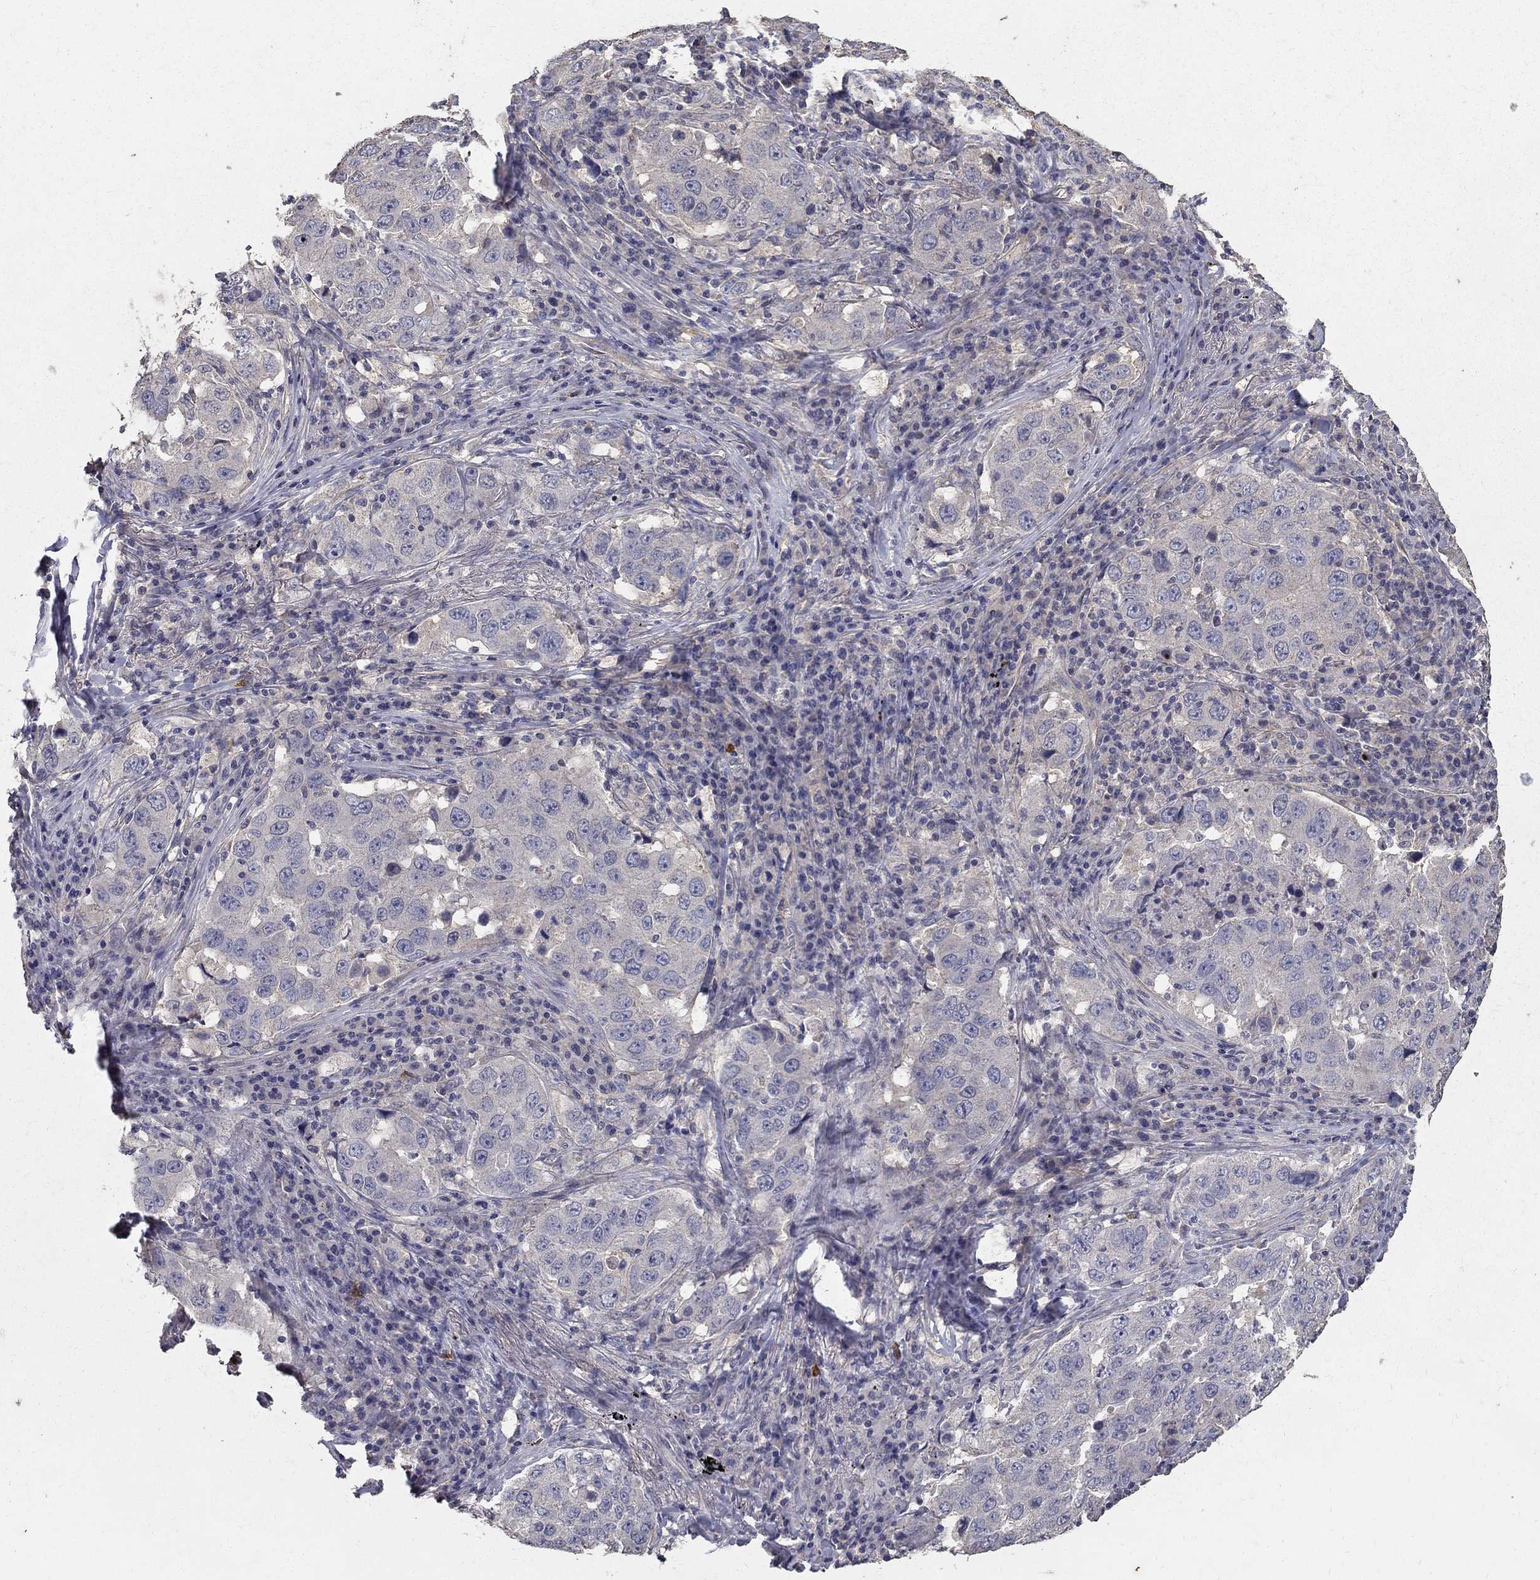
{"staining": {"intensity": "negative", "quantity": "none", "location": "none"}, "tissue": "lung cancer", "cell_type": "Tumor cells", "image_type": "cancer", "snomed": [{"axis": "morphology", "description": "Adenocarcinoma, NOS"}, {"axis": "topography", "description": "Lung"}], "caption": "This is a image of immunohistochemistry staining of adenocarcinoma (lung), which shows no staining in tumor cells.", "gene": "MPP2", "patient": {"sex": "male", "age": 73}}